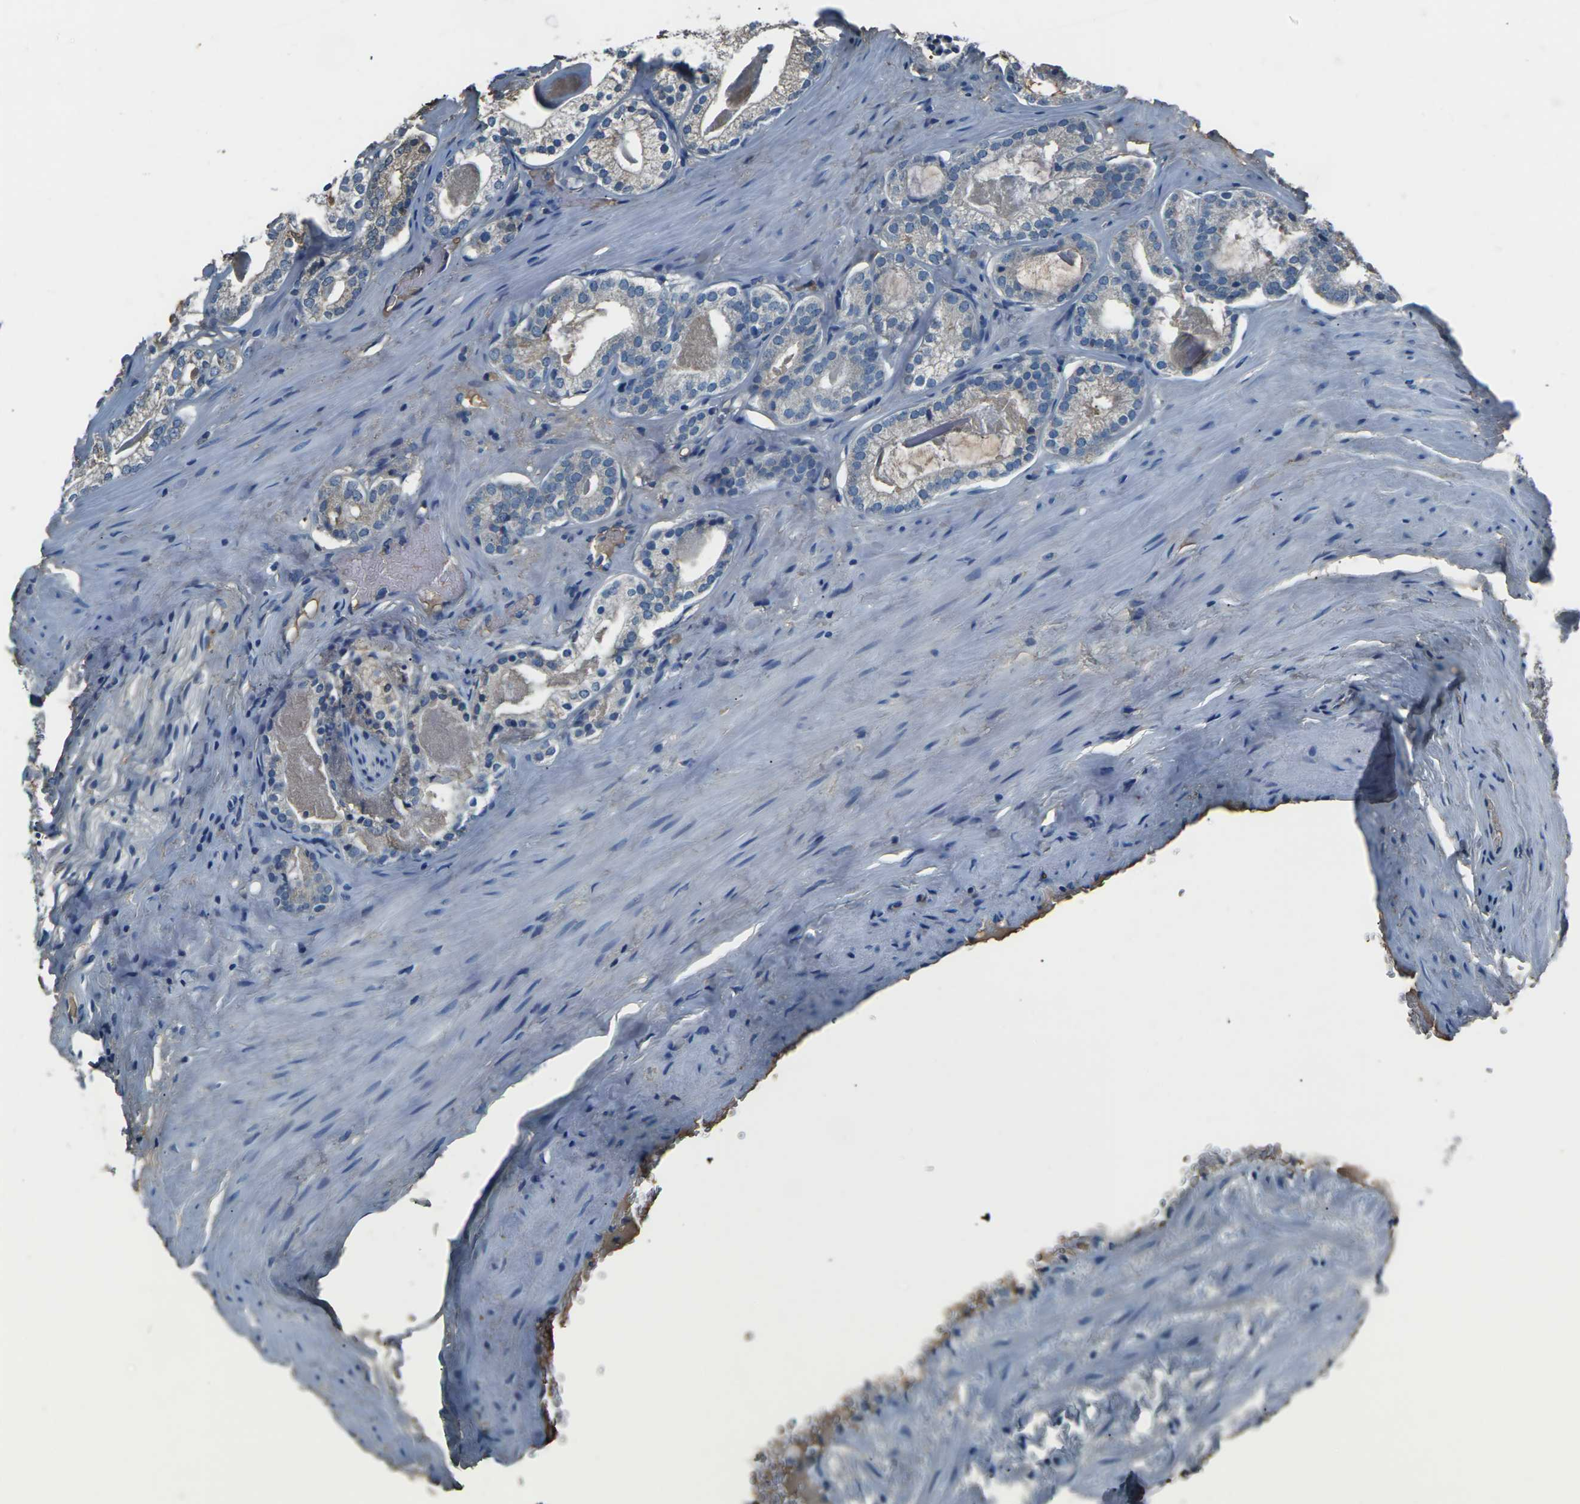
{"staining": {"intensity": "weak", "quantity": "<25%", "location": "cytoplasmic/membranous"}, "tissue": "prostate cancer", "cell_type": "Tumor cells", "image_type": "cancer", "snomed": [{"axis": "morphology", "description": "Adenocarcinoma, Low grade"}, {"axis": "topography", "description": "Prostate"}], "caption": "Immunohistochemistry (IHC) of prostate cancer displays no expression in tumor cells.", "gene": "LEP", "patient": {"sex": "male", "age": 59}}